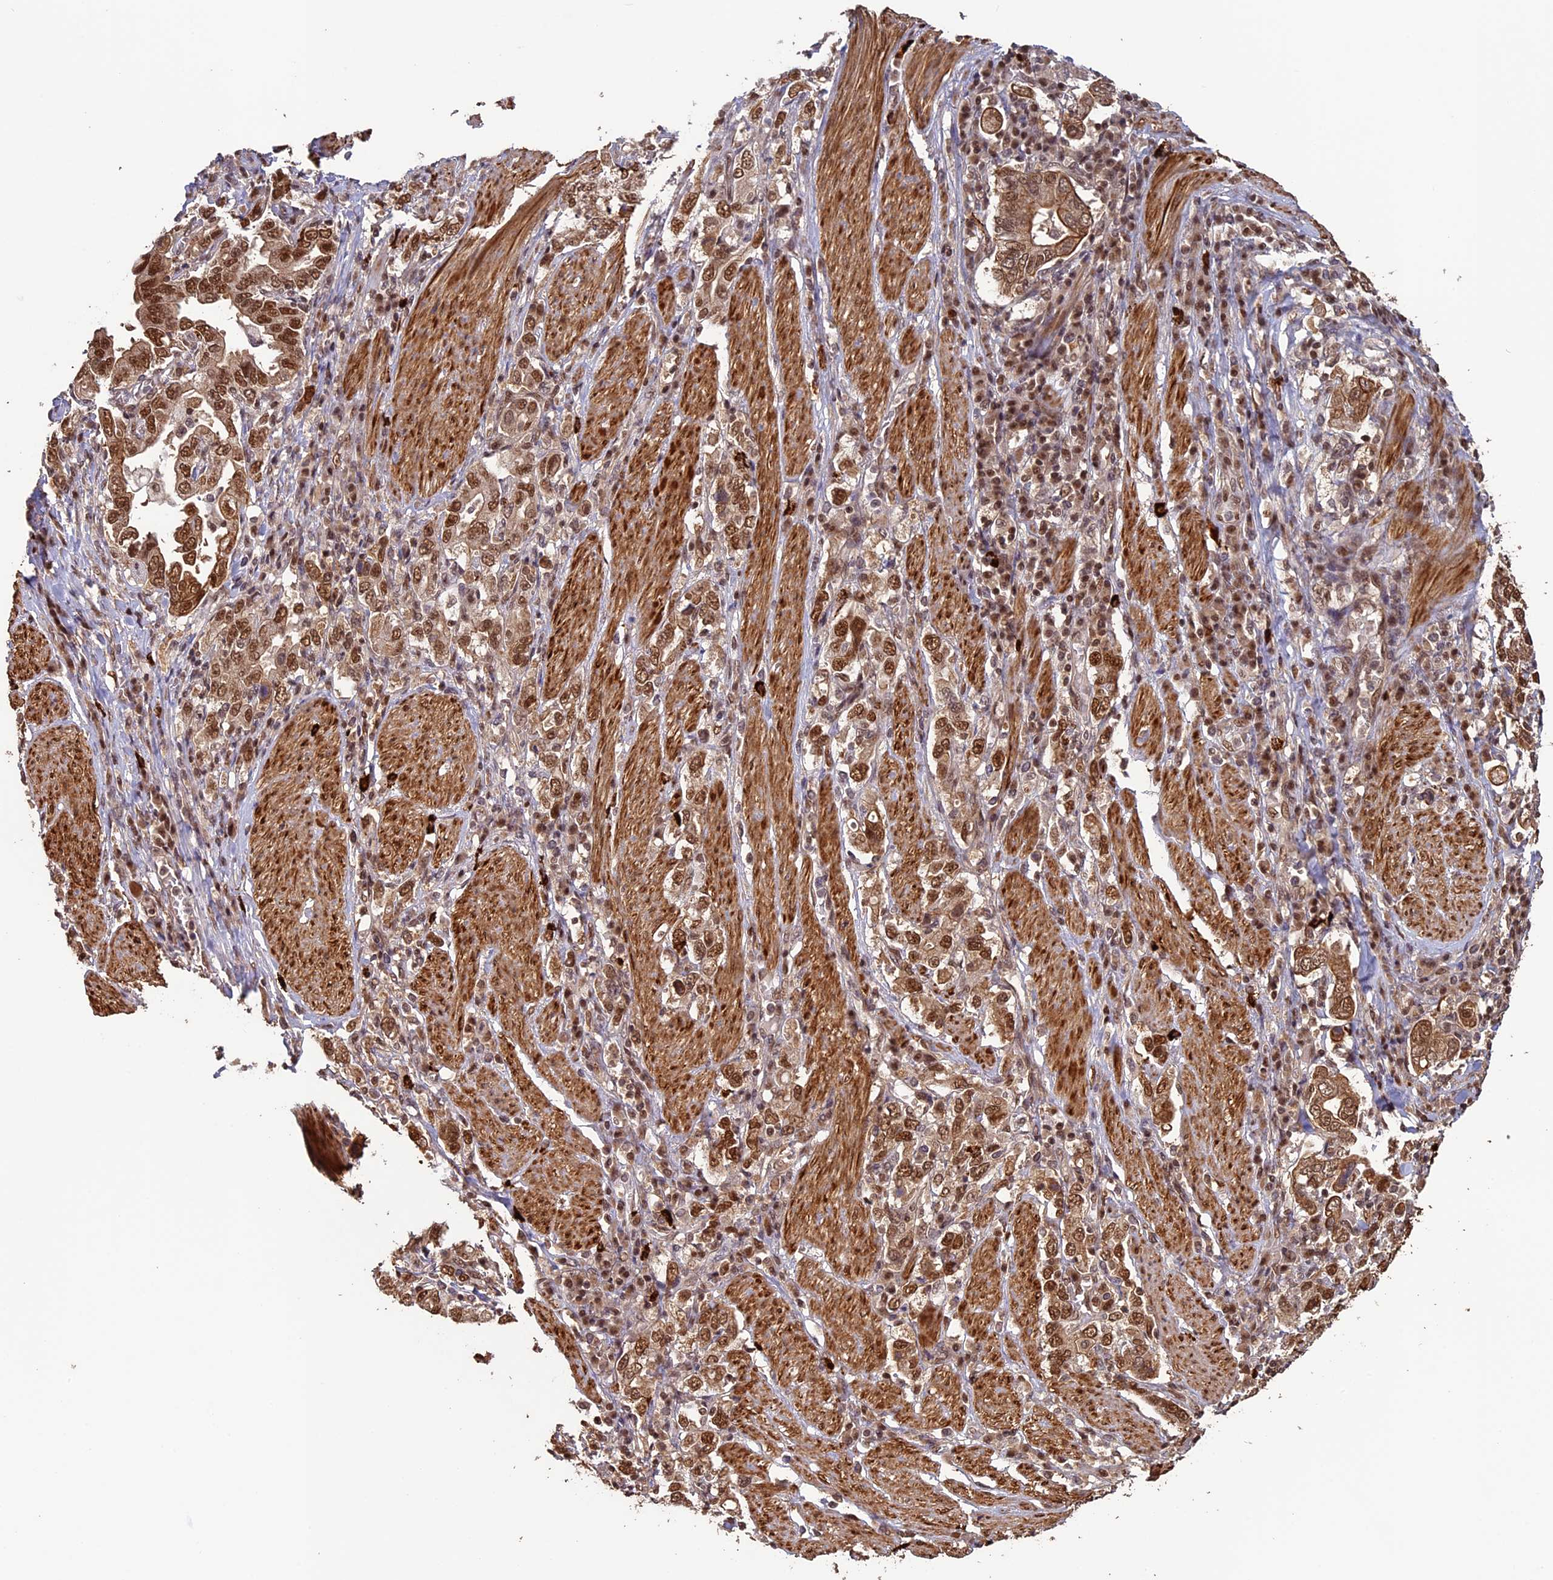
{"staining": {"intensity": "moderate", "quantity": ">75%", "location": "cytoplasmic/membranous,nuclear"}, "tissue": "stomach cancer", "cell_type": "Tumor cells", "image_type": "cancer", "snomed": [{"axis": "morphology", "description": "Adenocarcinoma, NOS"}, {"axis": "topography", "description": "Stomach, upper"}], "caption": "A brown stain shows moderate cytoplasmic/membranous and nuclear expression of a protein in human stomach cancer (adenocarcinoma) tumor cells.", "gene": "NAE1", "patient": {"sex": "male", "age": 62}}